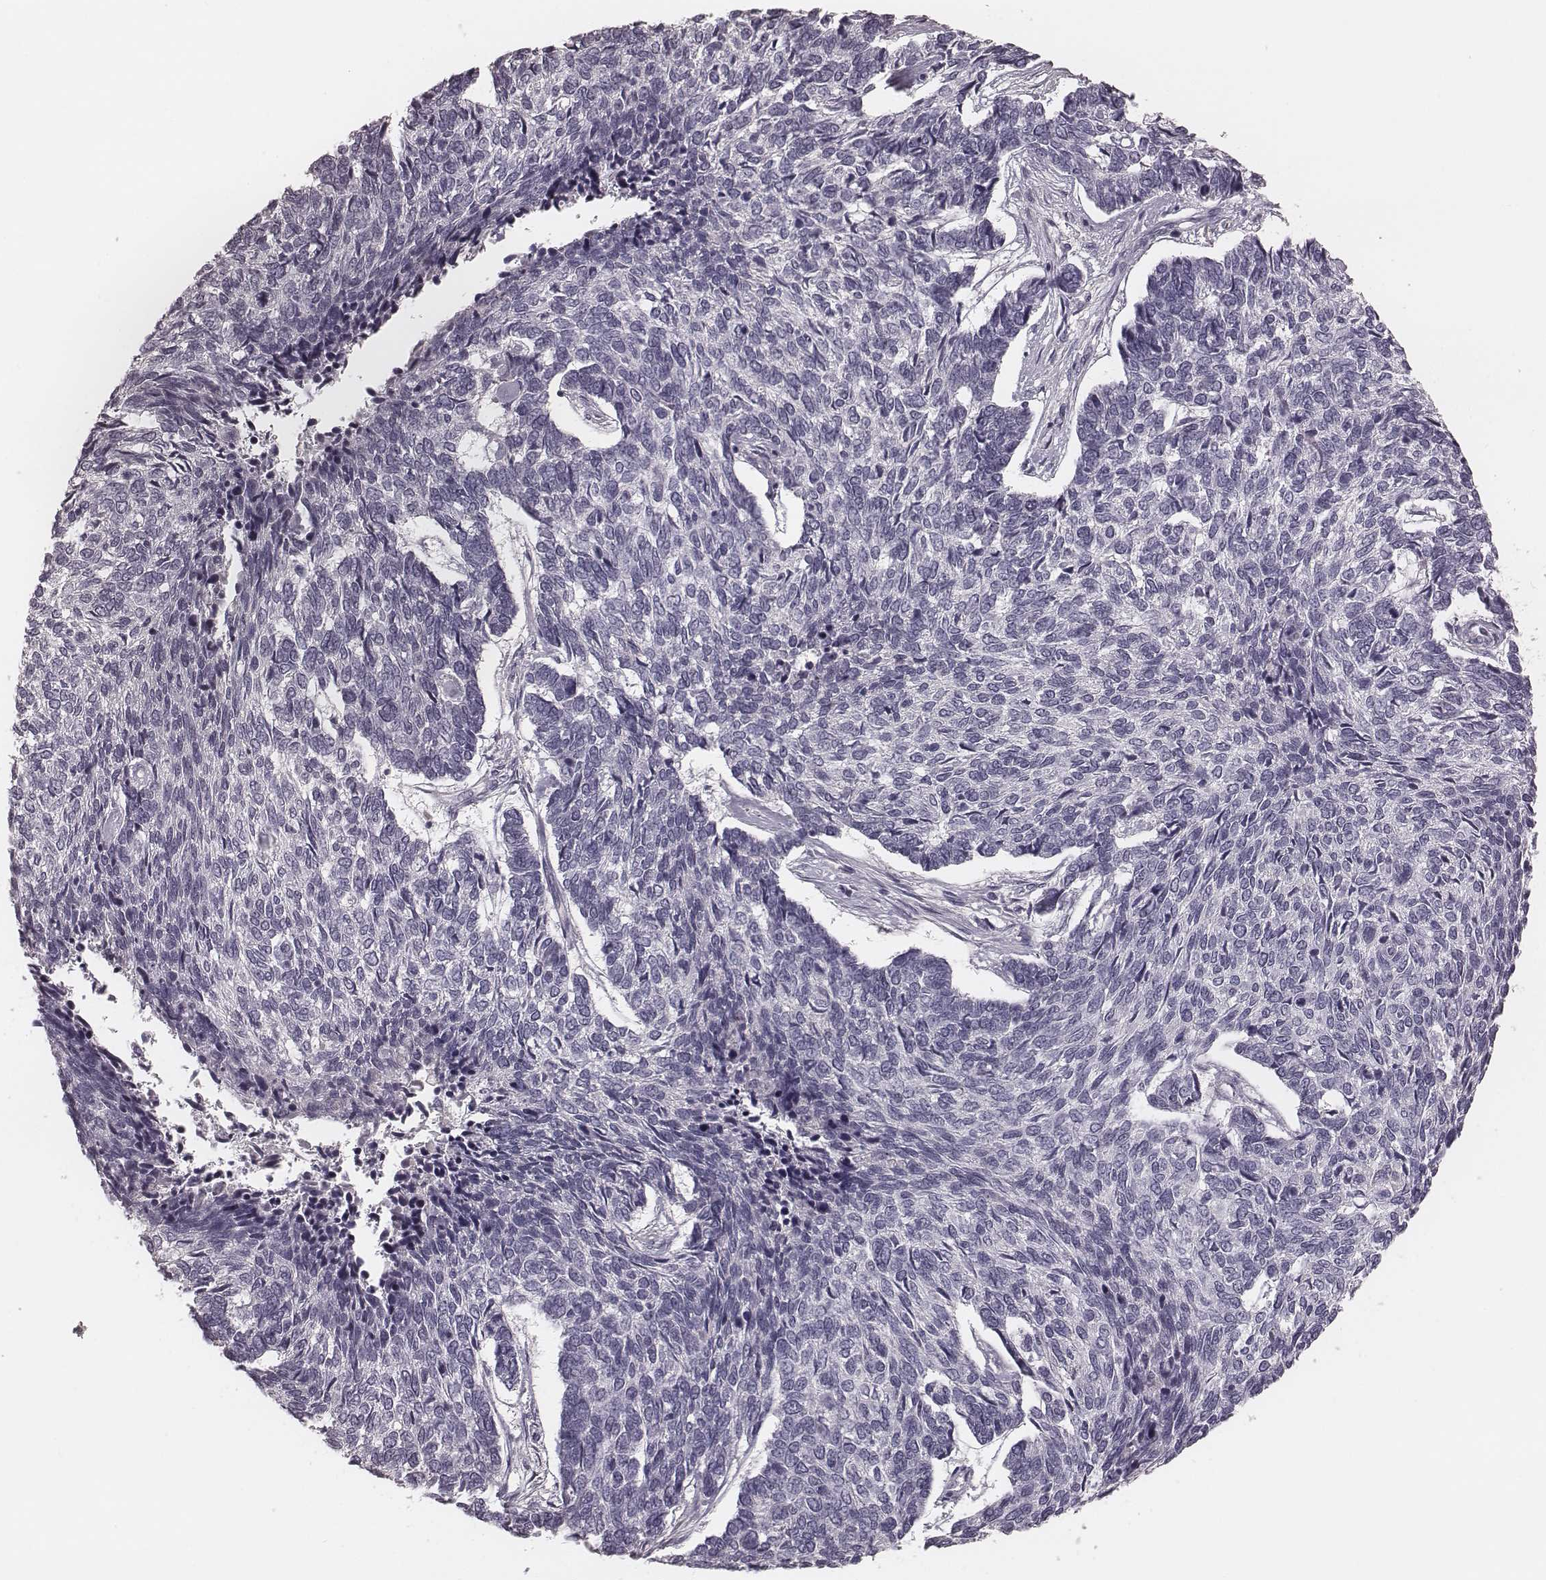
{"staining": {"intensity": "negative", "quantity": "none", "location": "none"}, "tissue": "skin cancer", "cell_type": "Tumor cells", "image_type": "cancer", "snomed": [{"axis": "morphology", "description": "Basal cell carcinoma"}, {"axis": "topography", "description": "Skin"}], "caption": "IHC of human skin basal cell carcinoma reveals no expression in tumor cells.", "gene": "SMIM24", "patient": {"sex": "female", "age": 65}}